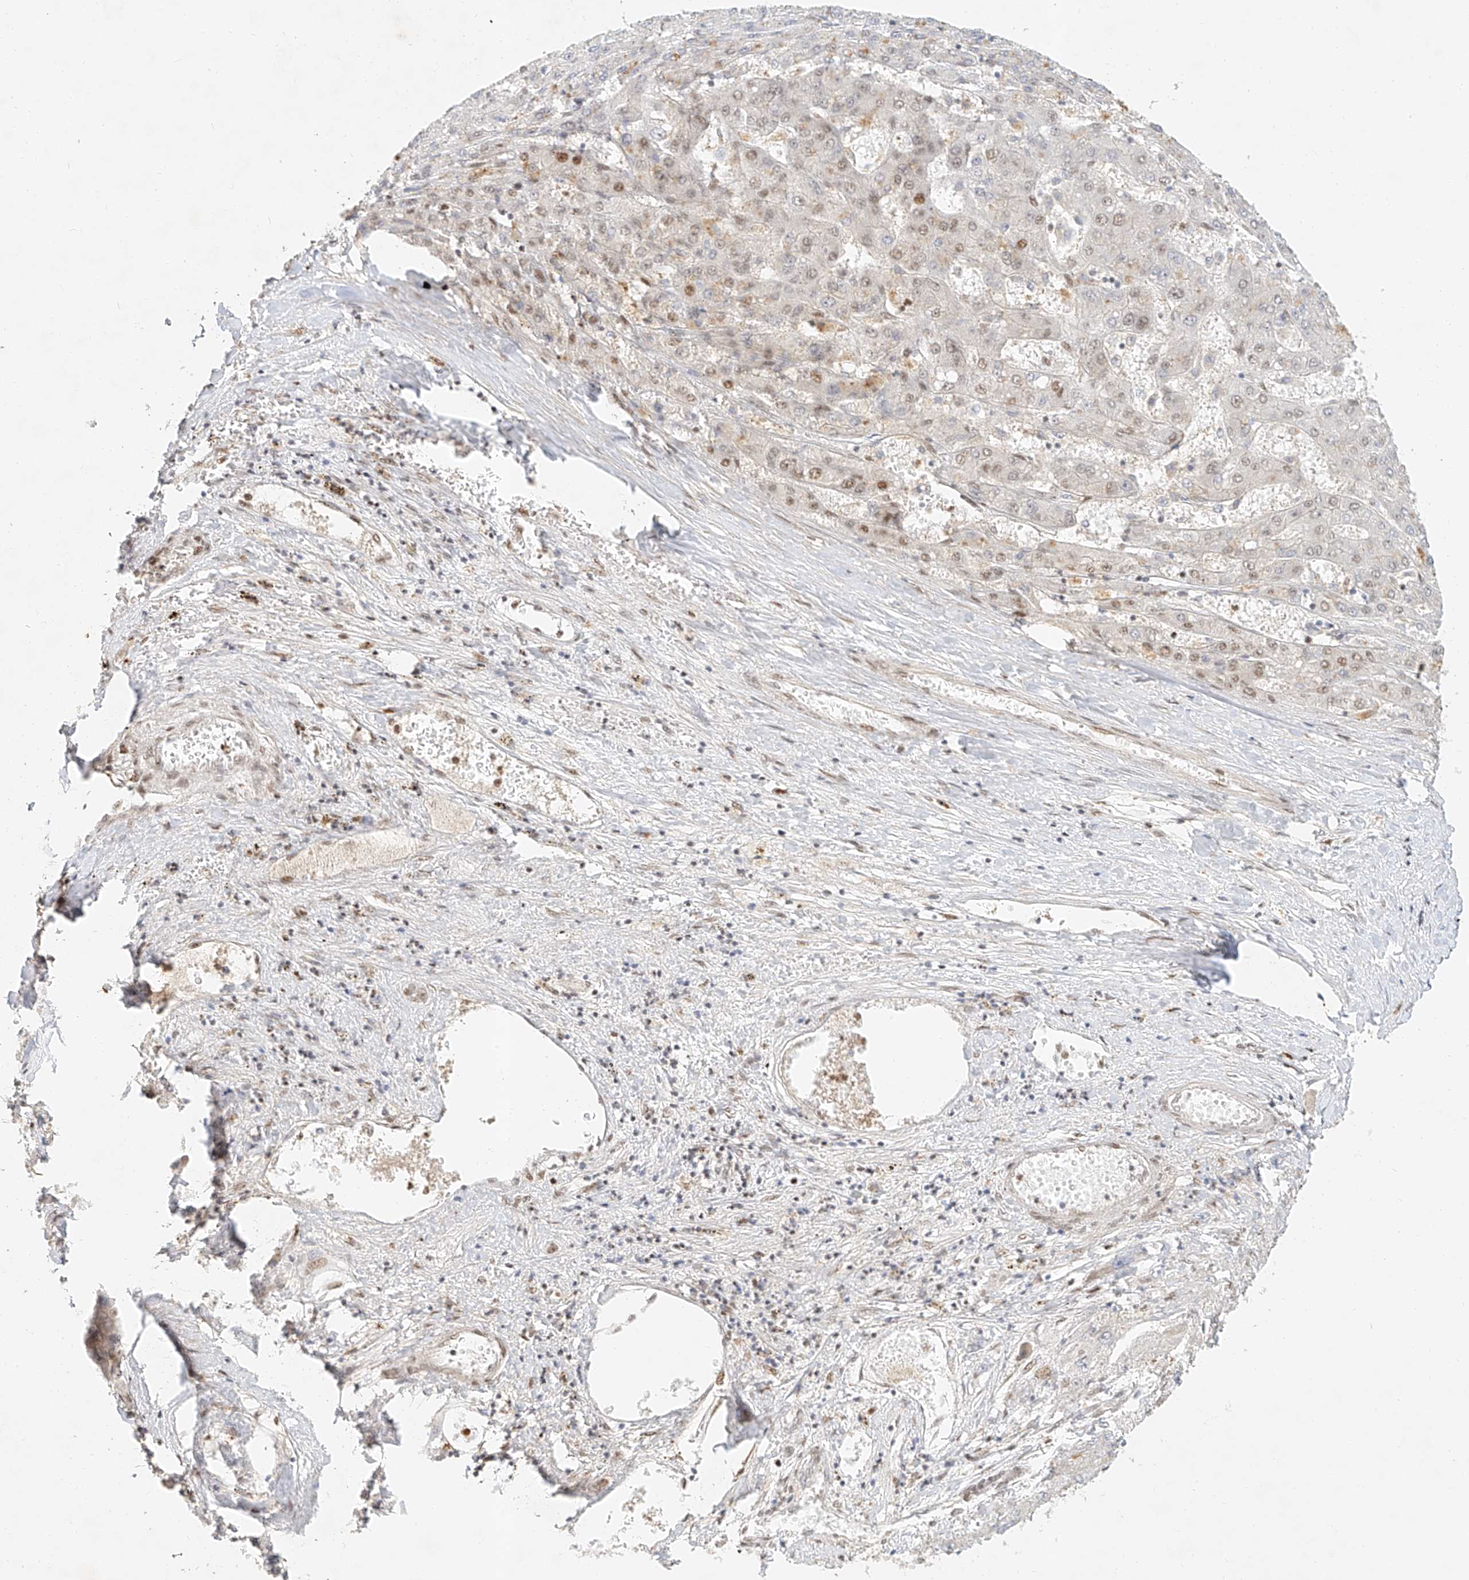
{"staining": {"intensity": "moderate", "quantity": "<25%", "location": "nuclear"}, "tissue": "liver cancer", "cell_type": "Tumor cells", "image_type": "cancer", "snomed": [{"axis": "morphology", "description": "Carcinoma, Hepatocellular, NOS"}, {"axis": "topography", "description": "Liver"}], "caption": "Human liver cancer (hepatocellular carcinoma) stained with a protein marker shows moderate staining in tumor cells.", "gene": "CXorf58", "patient": {"sex": "female", "age": 73}}